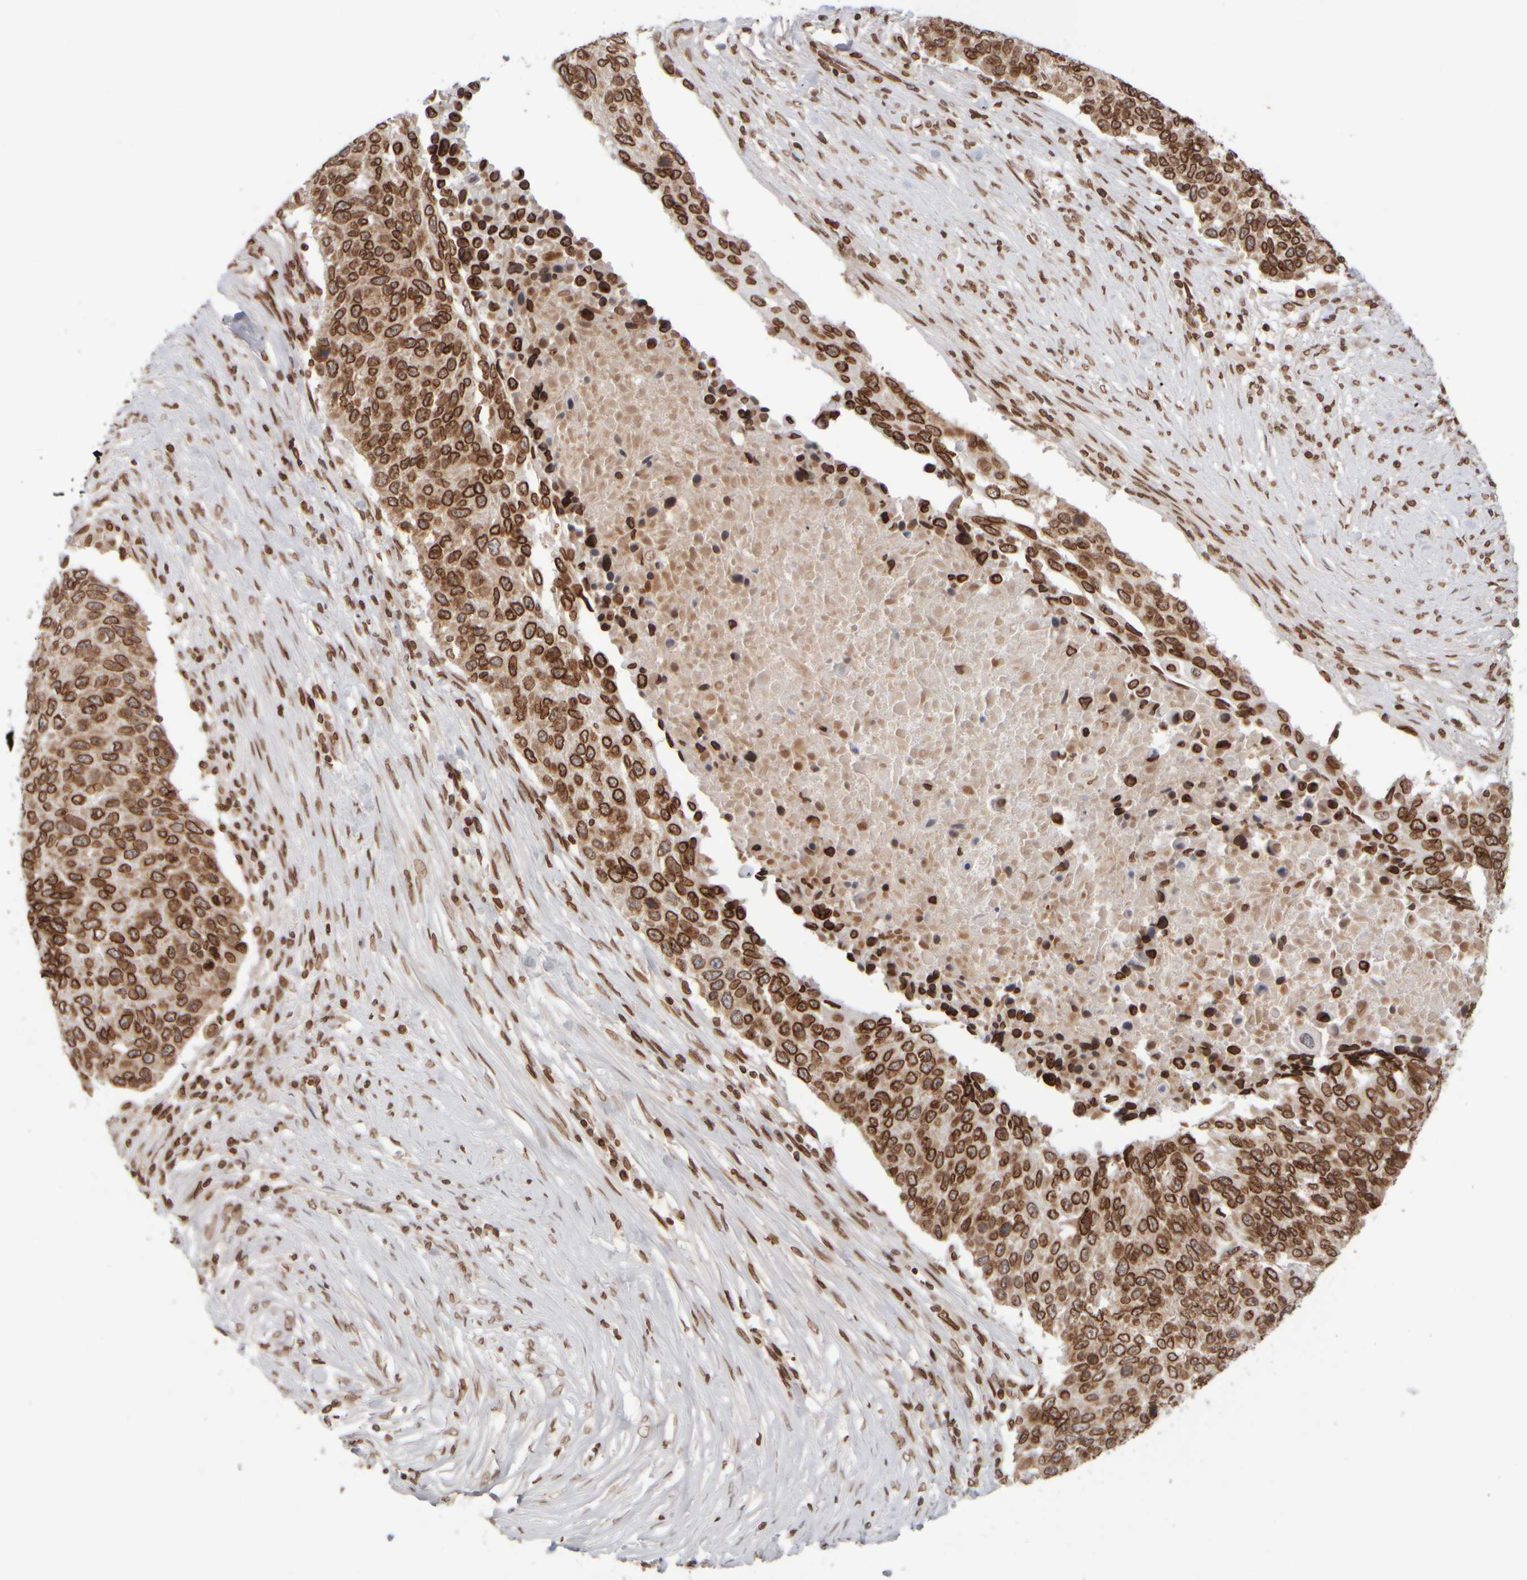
{"staining": {"intensity": "strong", "quantity": ">75%", "location": "cytoplasmic/membranous,nuclear"}, "tissue": "lung cancer", "cell_type": "Tumor cells", "image_type": "cancer", "snomed": [{"axis": "morphology", "description": "Squamous cell carcinoma, NOS"}, {"axis": "topography", "description": "Lung"}], "caption": "The histopathology image demonstrates staining of lung cancer, revealing strong cytoplasmic/membranous and nuclear protein expression (brown color) within tumor cells.", "gene": "ZC3HC1", "patient": {"sex": "male", "age": 66}}